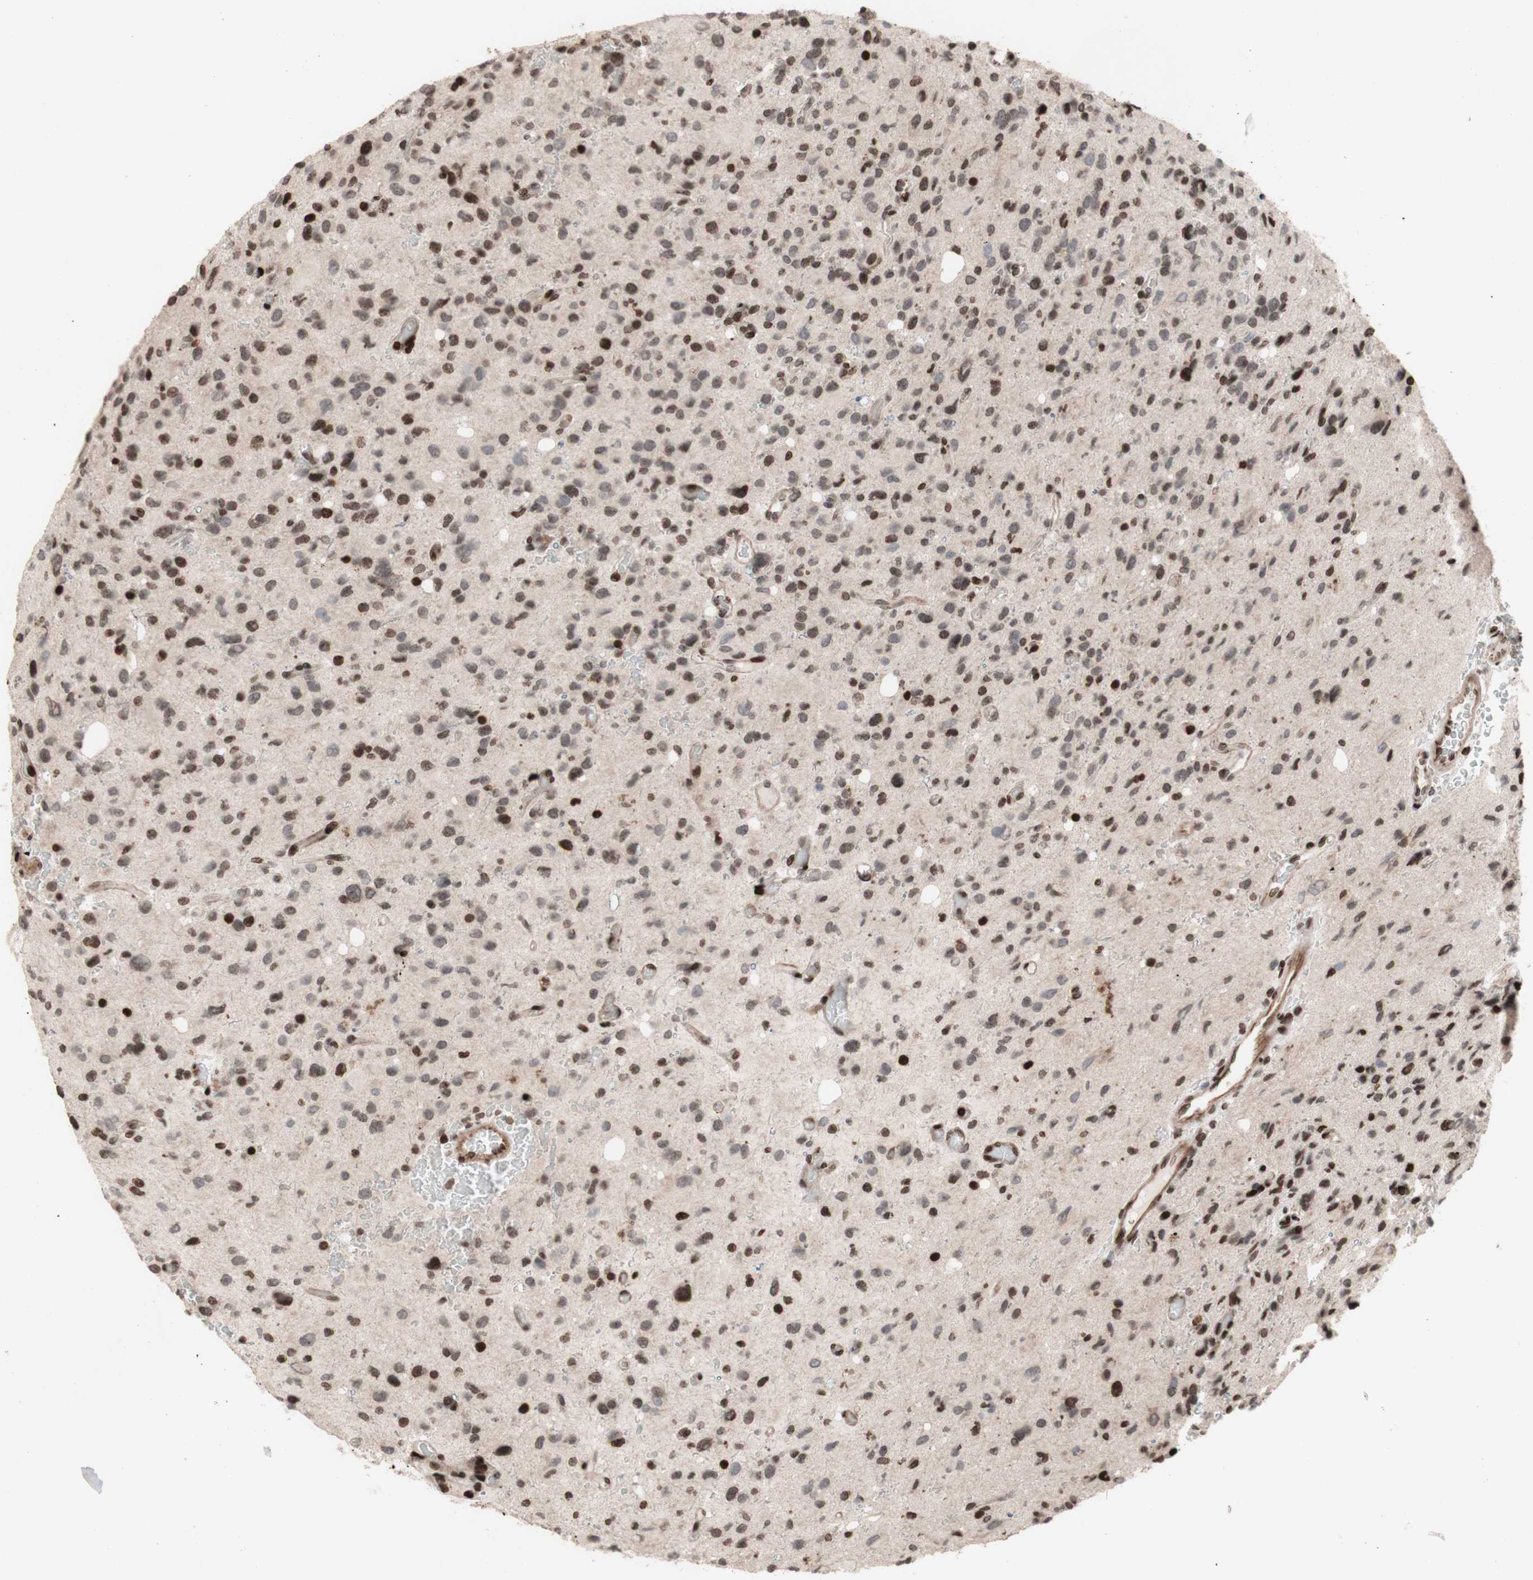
{"staining": {"intensity": "strong", "quantity": "<25%", "location": "nuclear"}, "tissue": "glioma", "cell_type": "Tumor cells", "image_type": "cancer", "snomed": [{"axis": "morphology", "description": "Glioma, malignant, High grade"}, {"axis": "topography", "description": "Brain"}], "caption": "Malignant glioma (high-grade) was stained to show a protein in brown. There is medium levels of strong nuclear expression in approximately <25% of tumor cells.", "gene": "POLA1", "patient": {"sex": "male", "age": 48}}